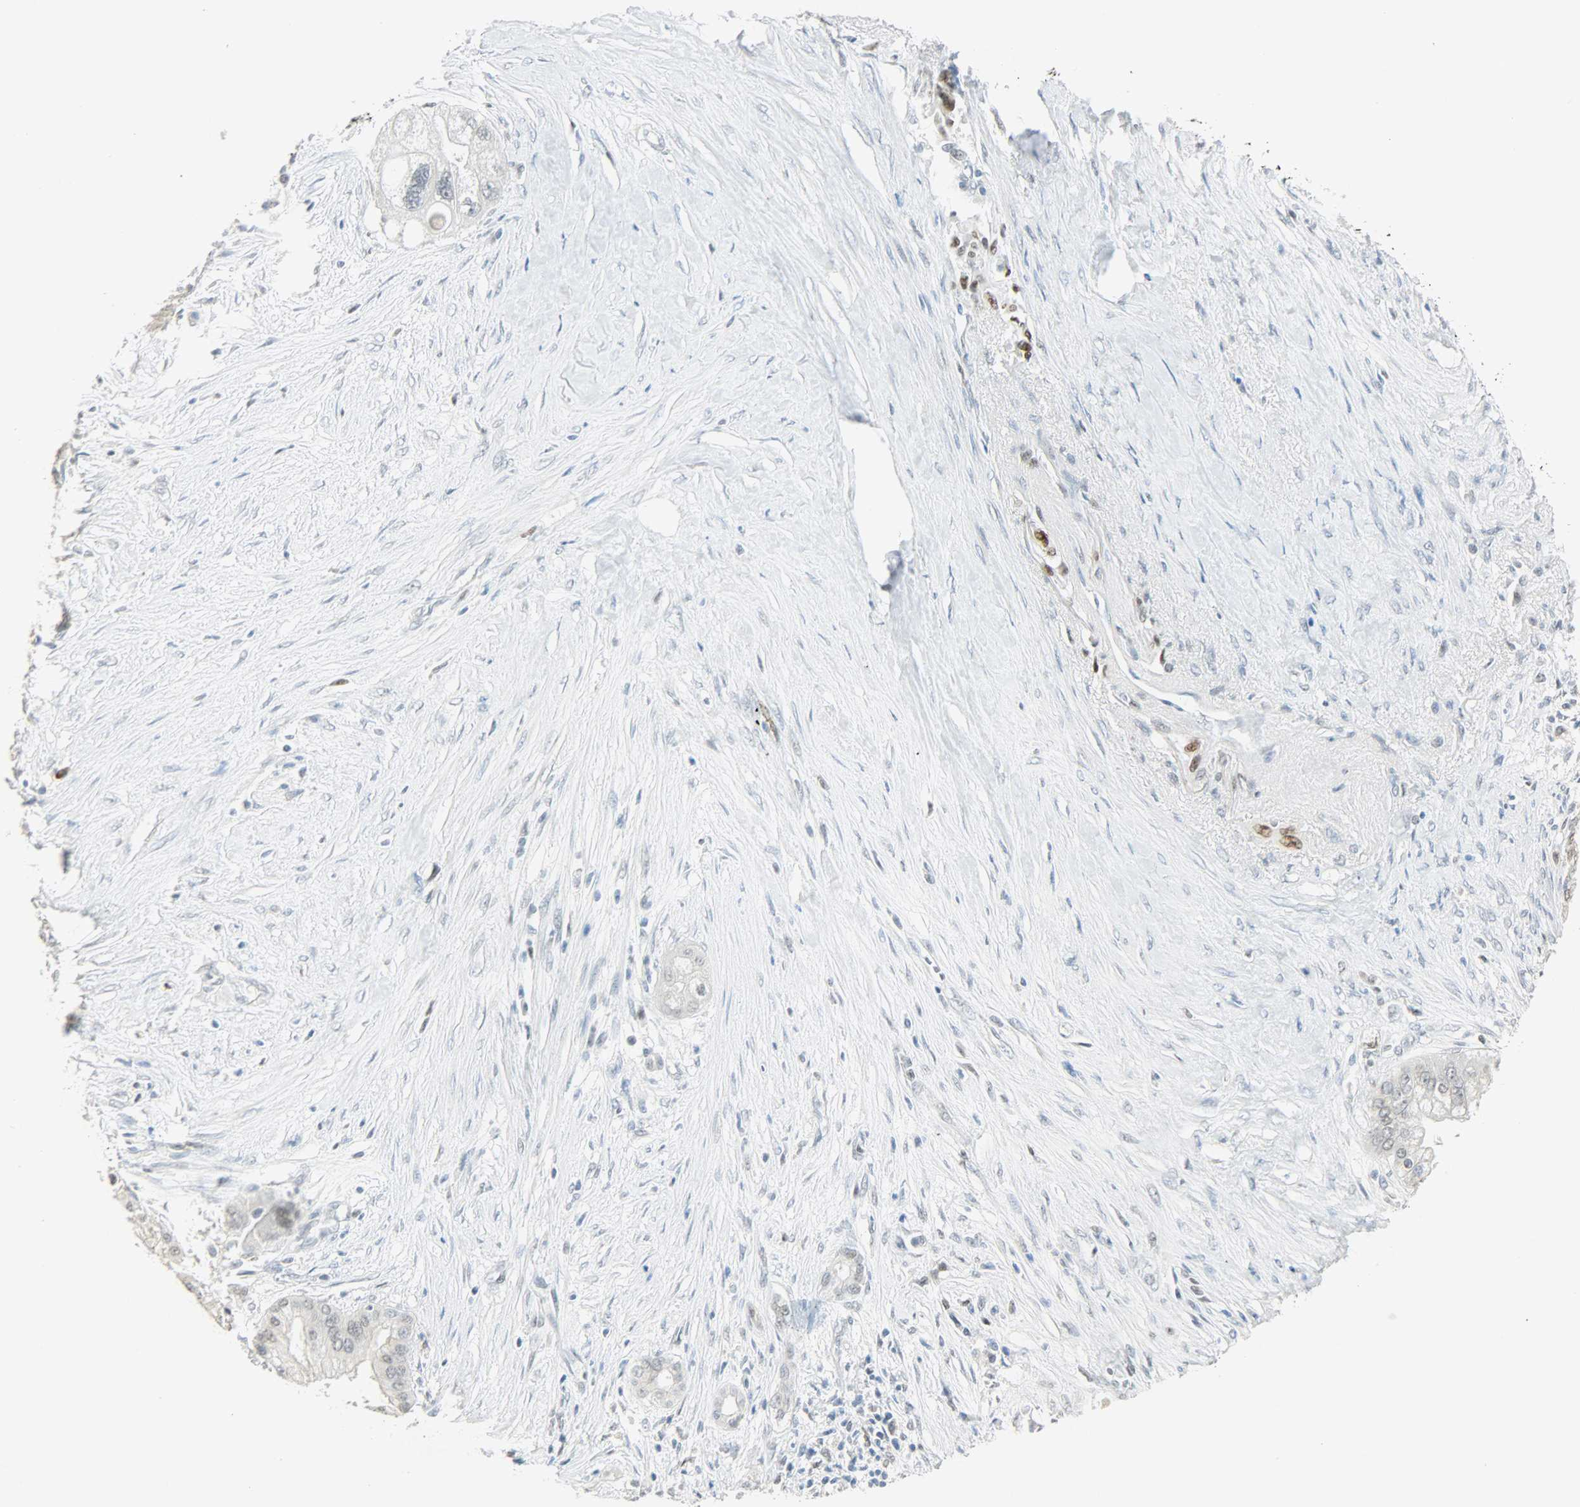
{"staining": {"intensity": "weak", "quantity": "<25%", "location": "nuclear"}, "tissue": "pancreatic cancer", "cell_type": "Tumor cells", "image_type": "cancer", "snomed": [{"axis": "morphology", "description": "Adenocarcinoma, NOS"}, {"axis": "topography", "description": "Pancreas"}], "caption": "Immunohistochemical staining of pancreatic adenocarcinoma reveals no significant expression in tumor cells.", "gene": "PPARG", "patient": {"sex": "male", "age": 59}}